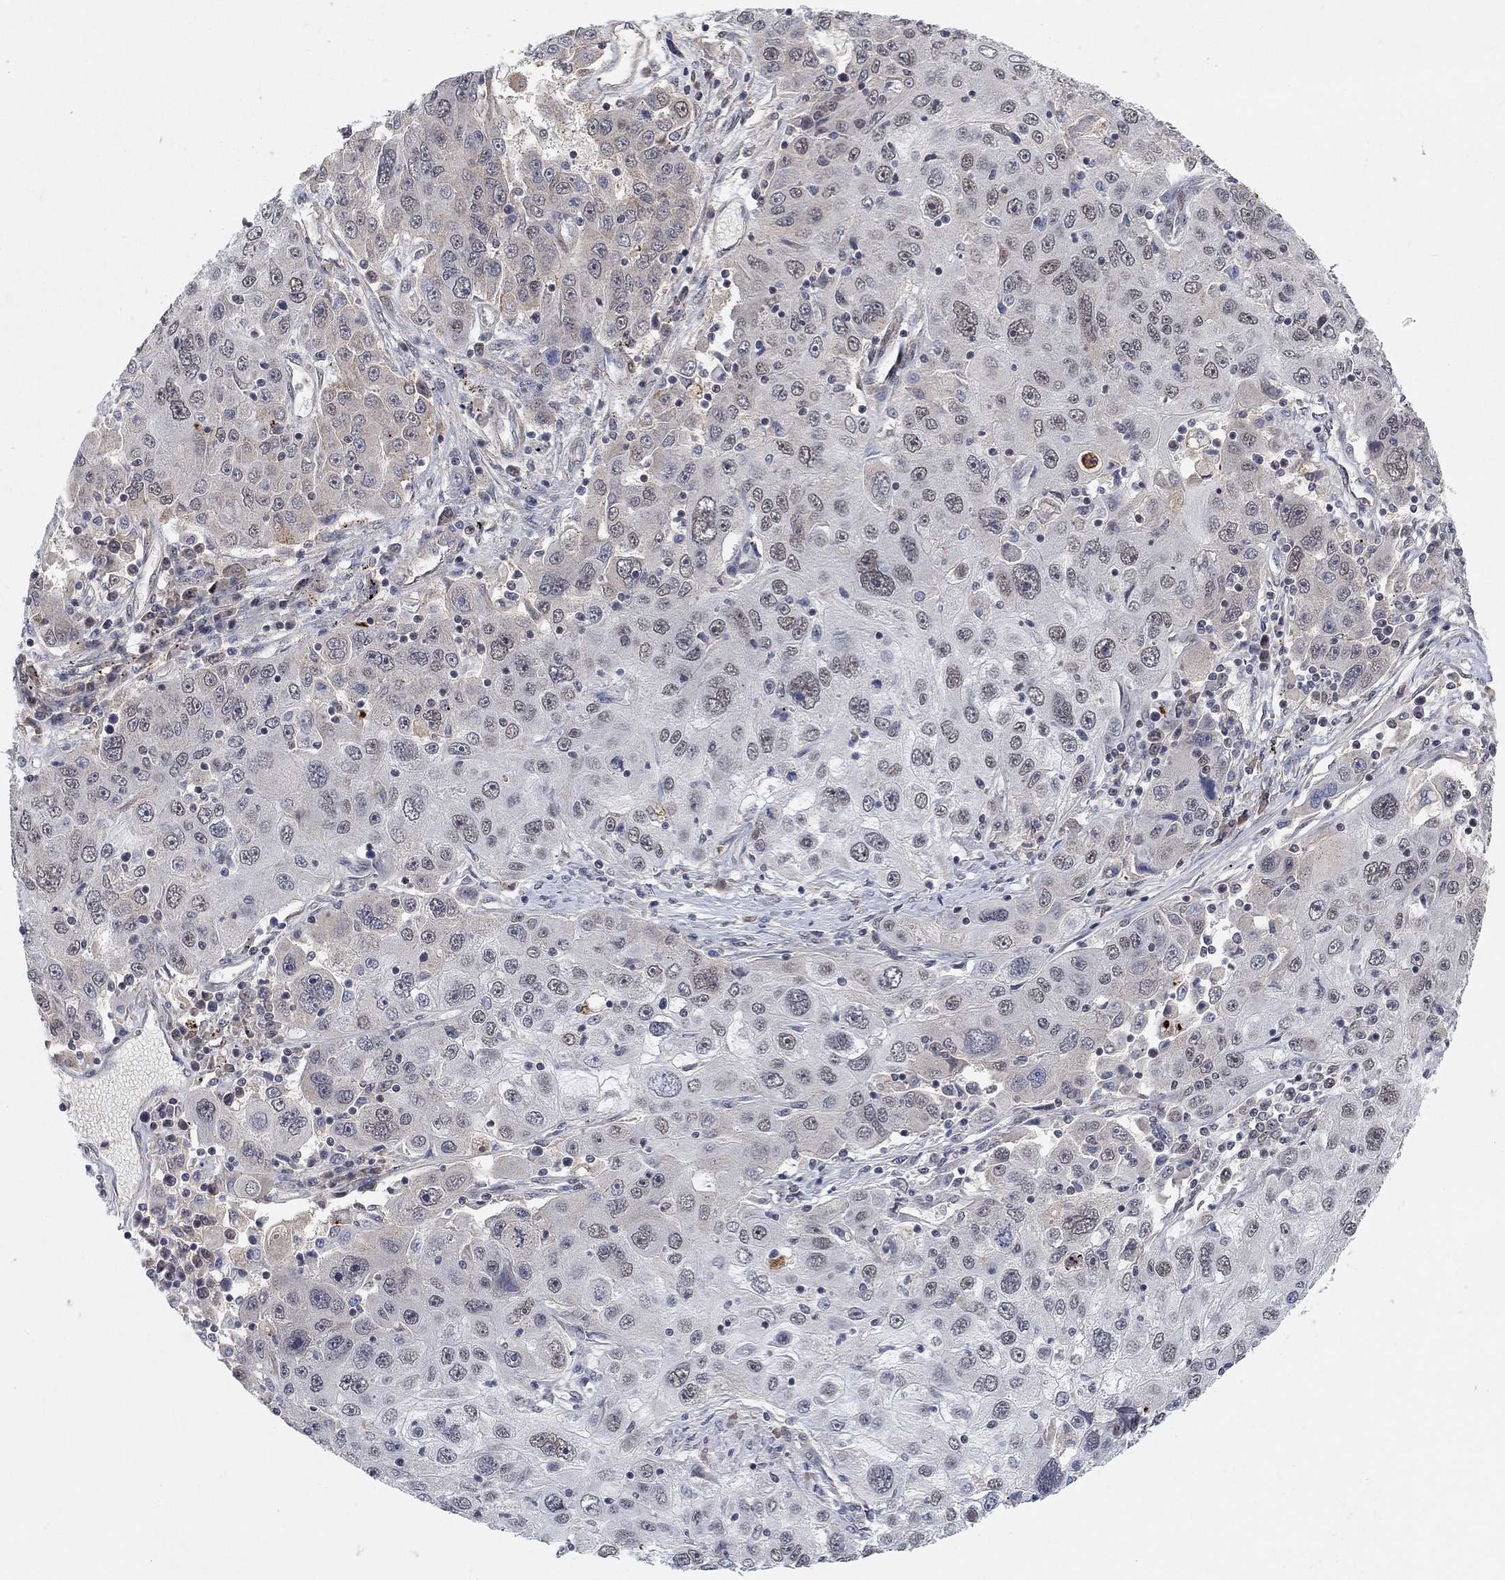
{"staining": {"intensity": "negative", "quantity": "none", "location": "none"}, "tissue": "stomach cancer", "cell_type": "Tumor cells", "image_type": "cancer", "snomed": [{"axis": "morphology", "description": "Adenocarcinoma, NOS"}, {"axis": "topography", "description": "Stomach"}], "caption": "IHC of stomach cancer displays no staining in tumor cells. The staining was performed using DAB to visualize the protein expression in brown, while the nuclei were stained in blue with hematoxylin (Magnification: 20x).", "gene": "THAP8", "patient": {"sex": "male", "age": 56}}